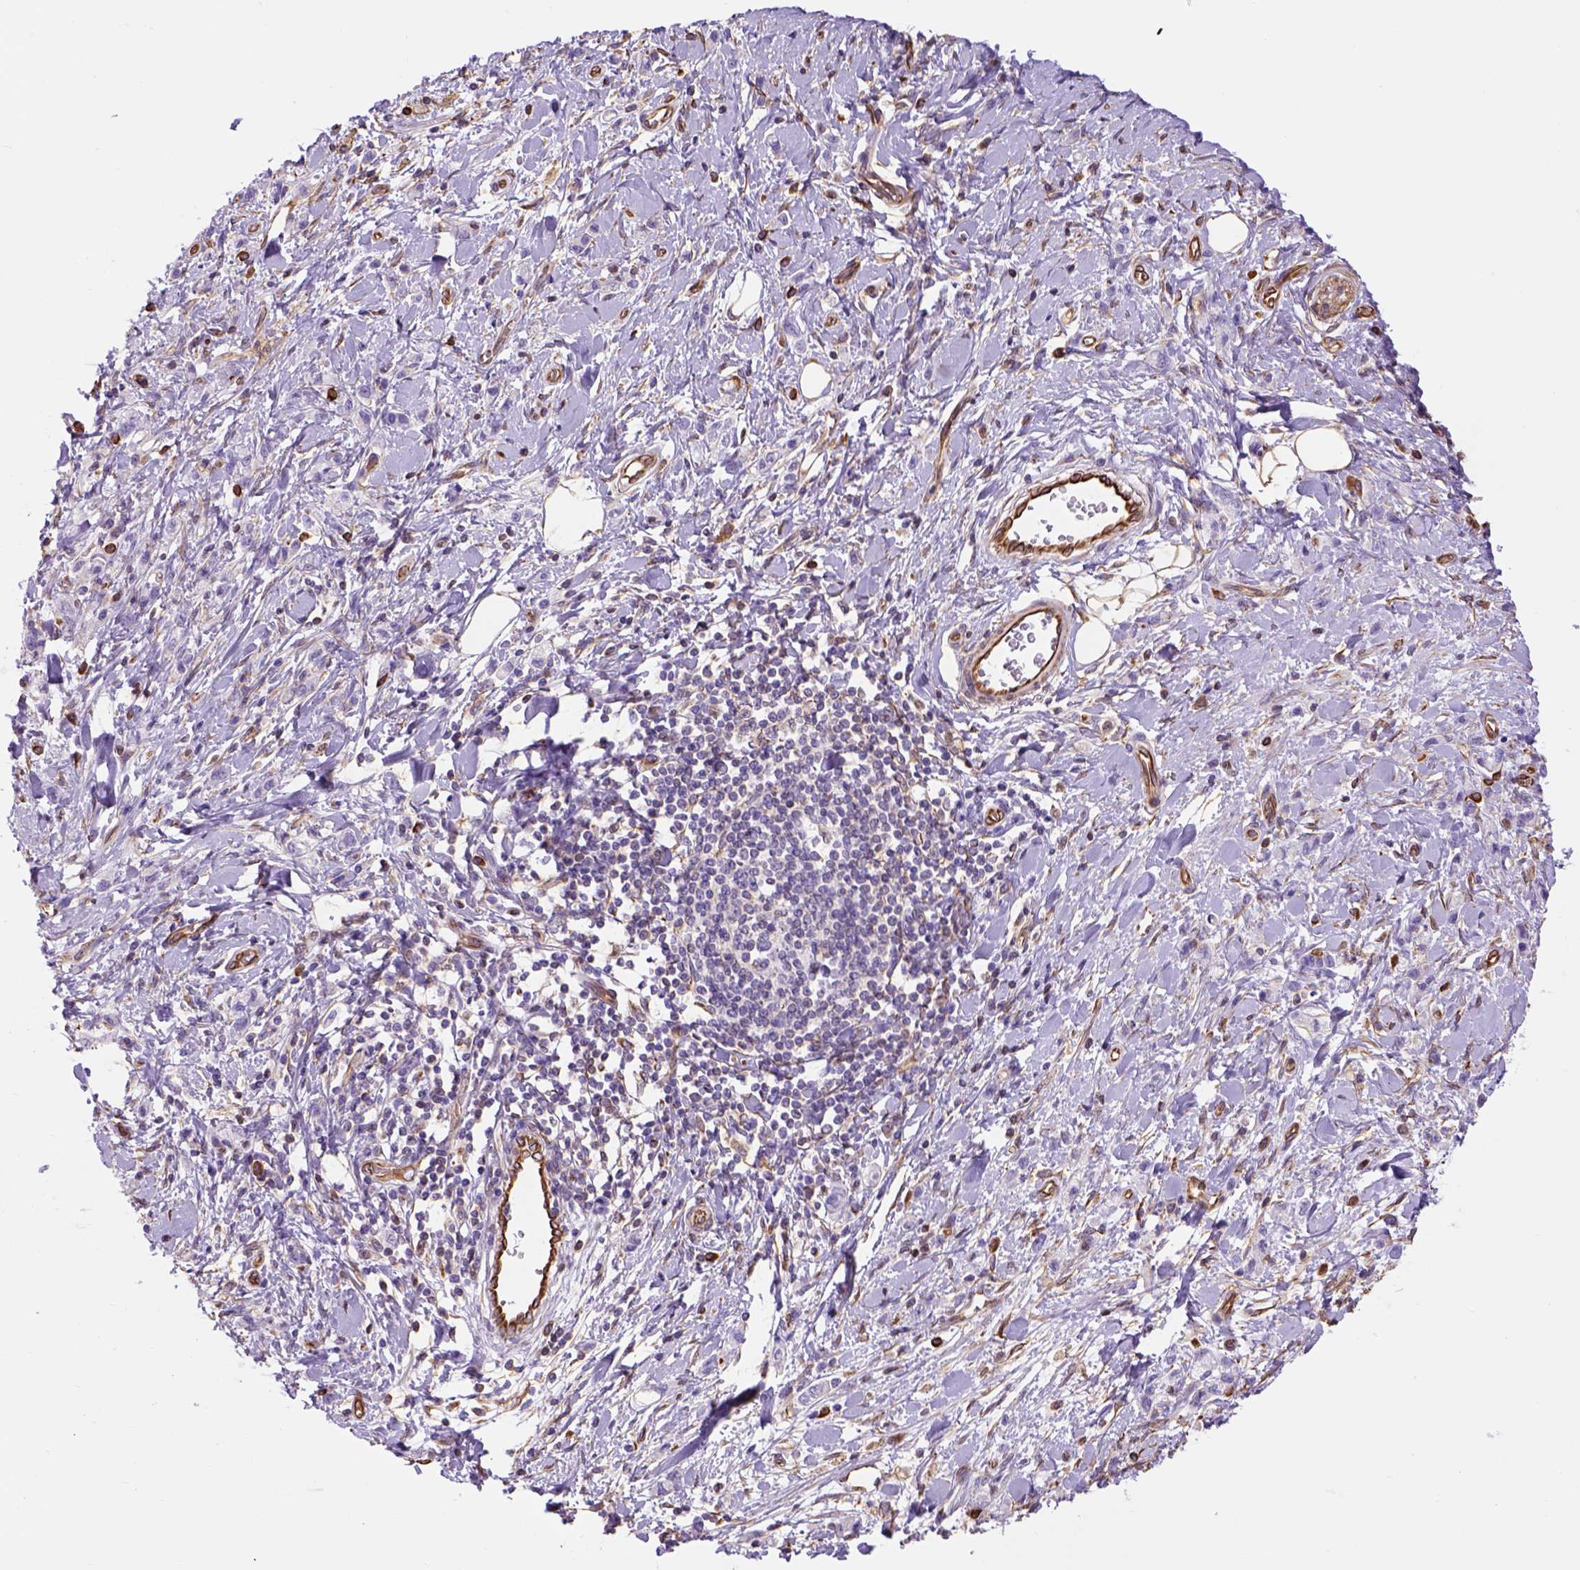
{"staining": {"intensity": "negative", "quantity": "none", "location": "none"}, "tissue": "stomach cancer", "cell_type": "Tumor cells", "image_type": "cancer", "snomed": [{"axis": "morphology", "description": "Adenocarcinoma, NOS"}, {"axis": "topography", "description": "Stomach"}], "caption": "The image shows no staining of tumor cells in adenocarcinoma (stomach).", "gene": "ZZZ3", "patient": {"sex": "male", "age": 77}}